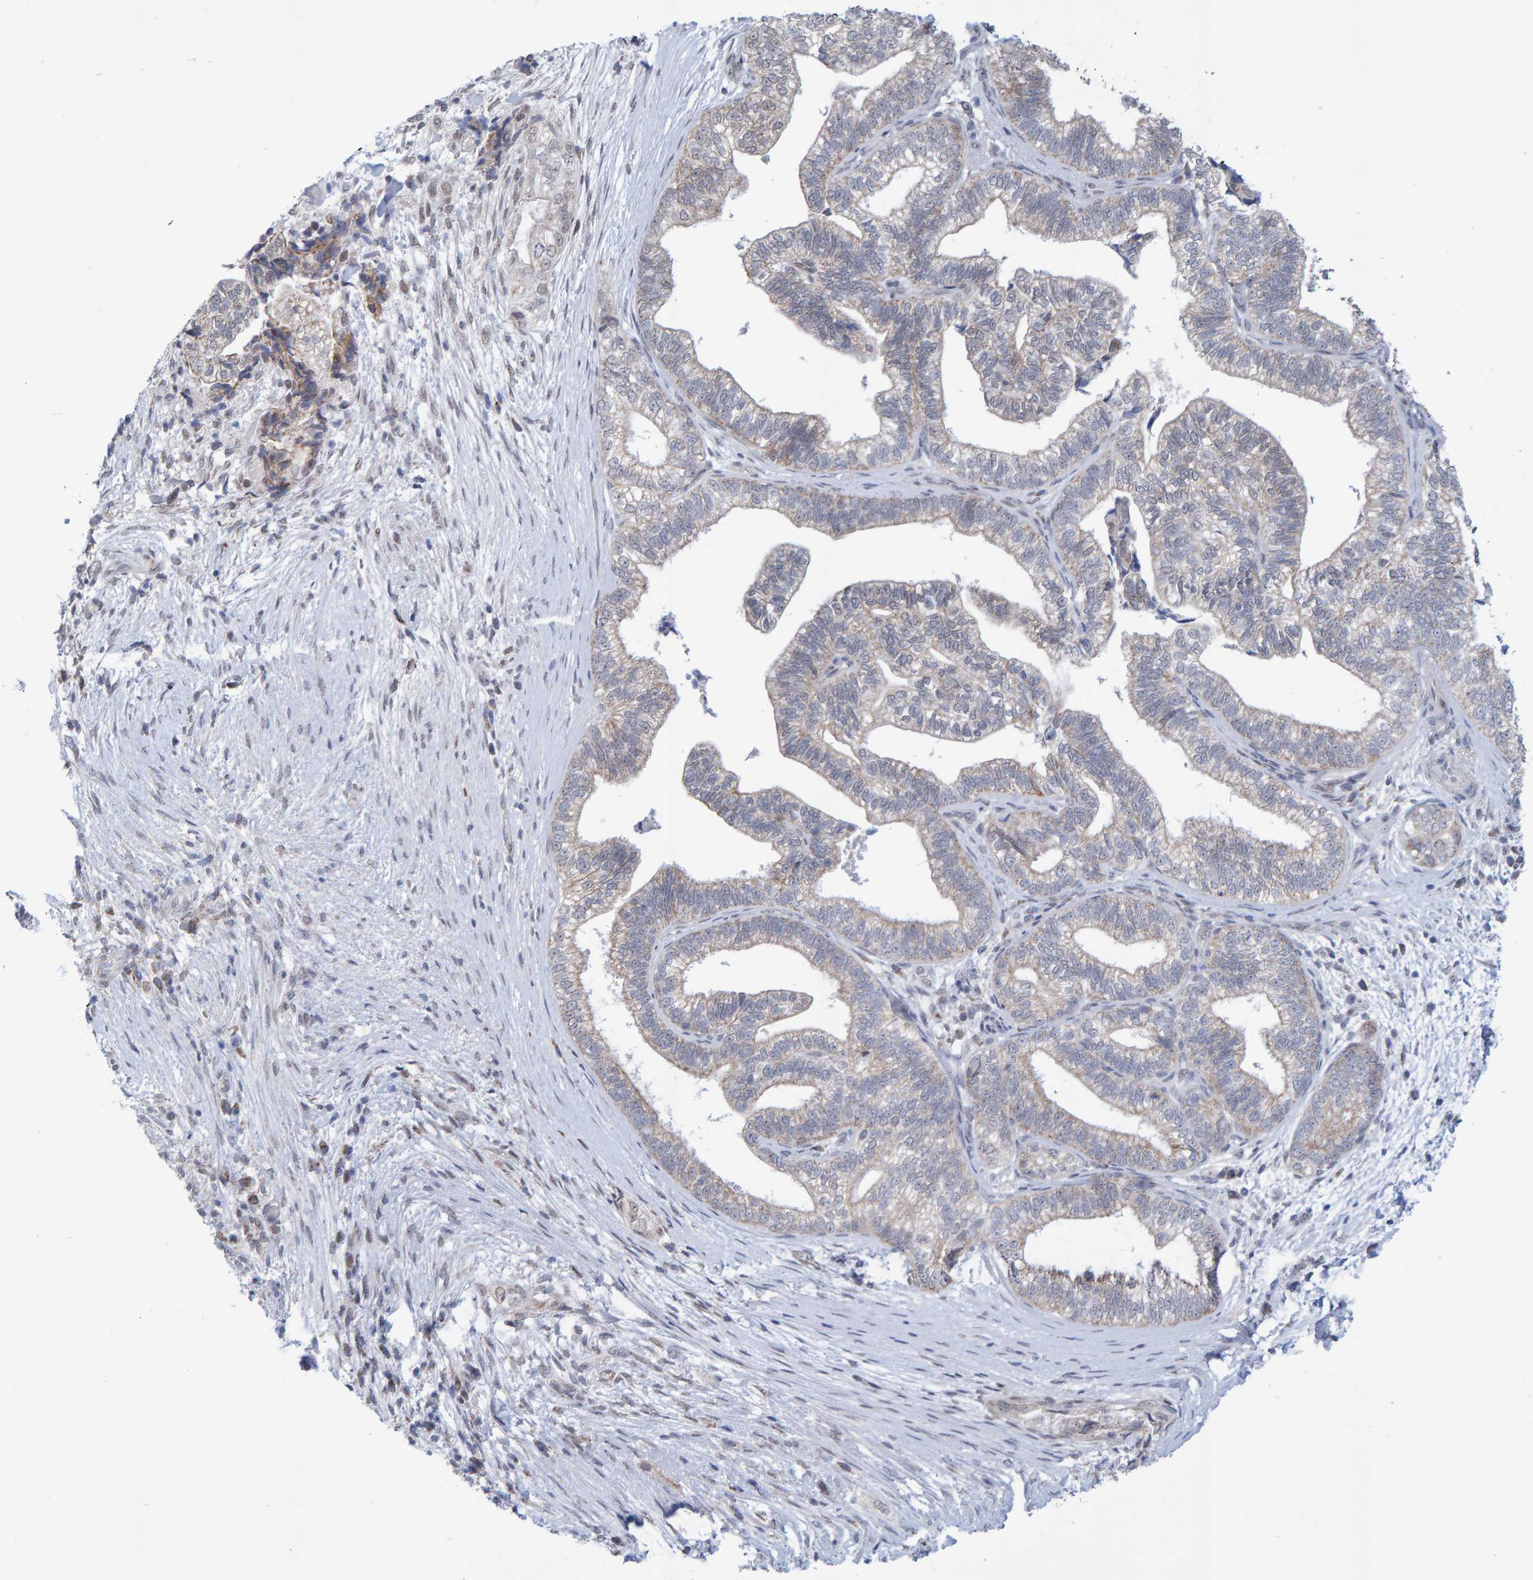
{"staining": {"intensity": "negative", "quantity": "none", "location": "none"}, "tissue": "pancreatic cancer", "cell_type": "Tumor cells", "image_type": "cancer", "snomed": [{"axis": "morphology", "description": "Adenocarcinoma, NOS"}, {"axis": "topography", "description": "Pancreas"}], "caption": "Immunohistochemistry (IHC) of human pancreatic cancer demonstrates no staining in tumor cells.", "gene": "USP43", "patient": {"sex": "male", "age": 72}}